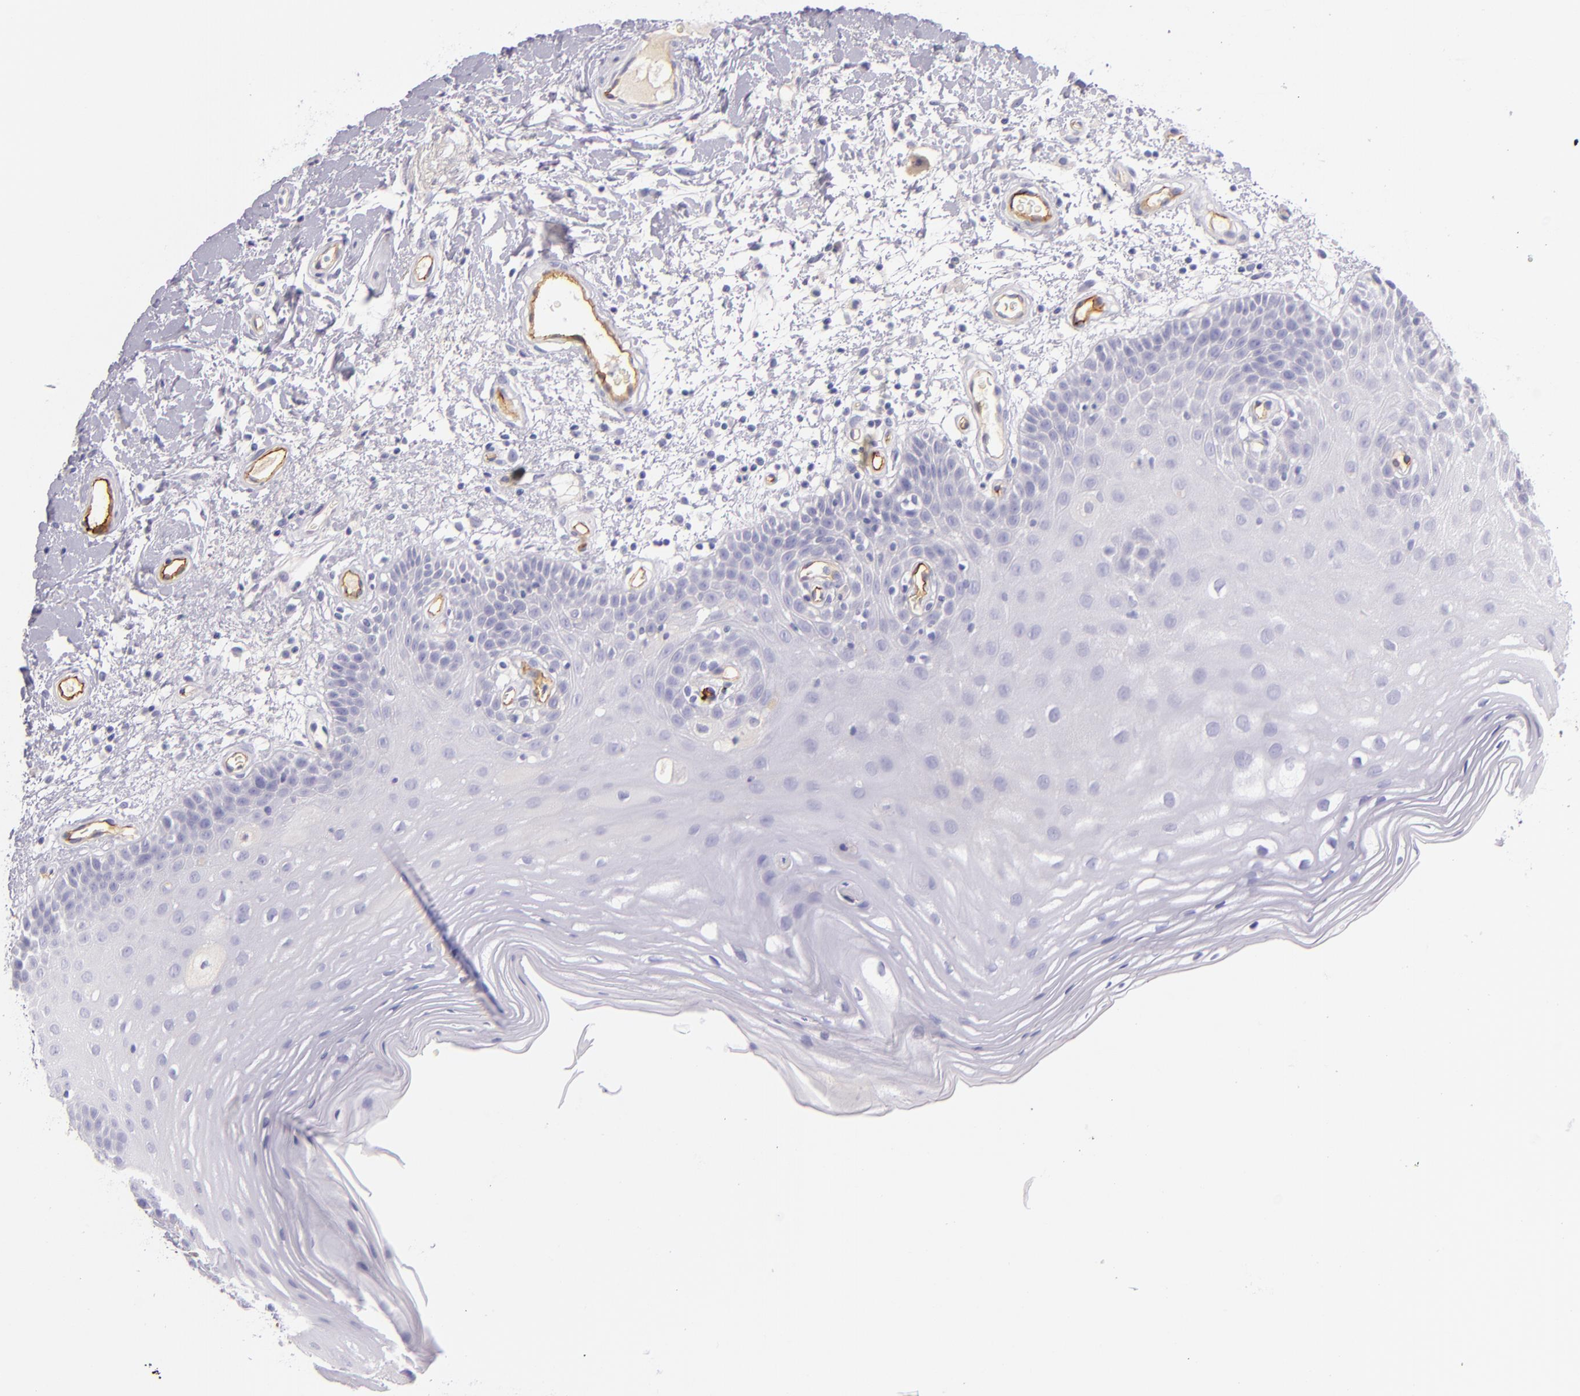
{"staining": {"intensity": "negative", "quantity": "none", "location": "none"}, "tissue": "oral mucosa", "cell_type": "Squamous epithelial cells", "image_type": "normal", "snomed": [{"axis": "morphology", "description": "Normal tissue, NOS"}, {"axis": "morphology", "description": "Squamous cell carcinoma, NOS"}, {"axis": "topography", "description": "Skeletal muscle"}, {"axis": "topography", "description": "Oral tissue"}, {"axis": "topography", "description": "Head-Neck"}], "caption": "Immunohistochemistry histopathology image of unremarkable oral mucosa stained for a protein (brown), which reveals no staining in squamous epithelial cells.", "gene": "ICAM1", "patient": {"sex": "male", "age": 71}}